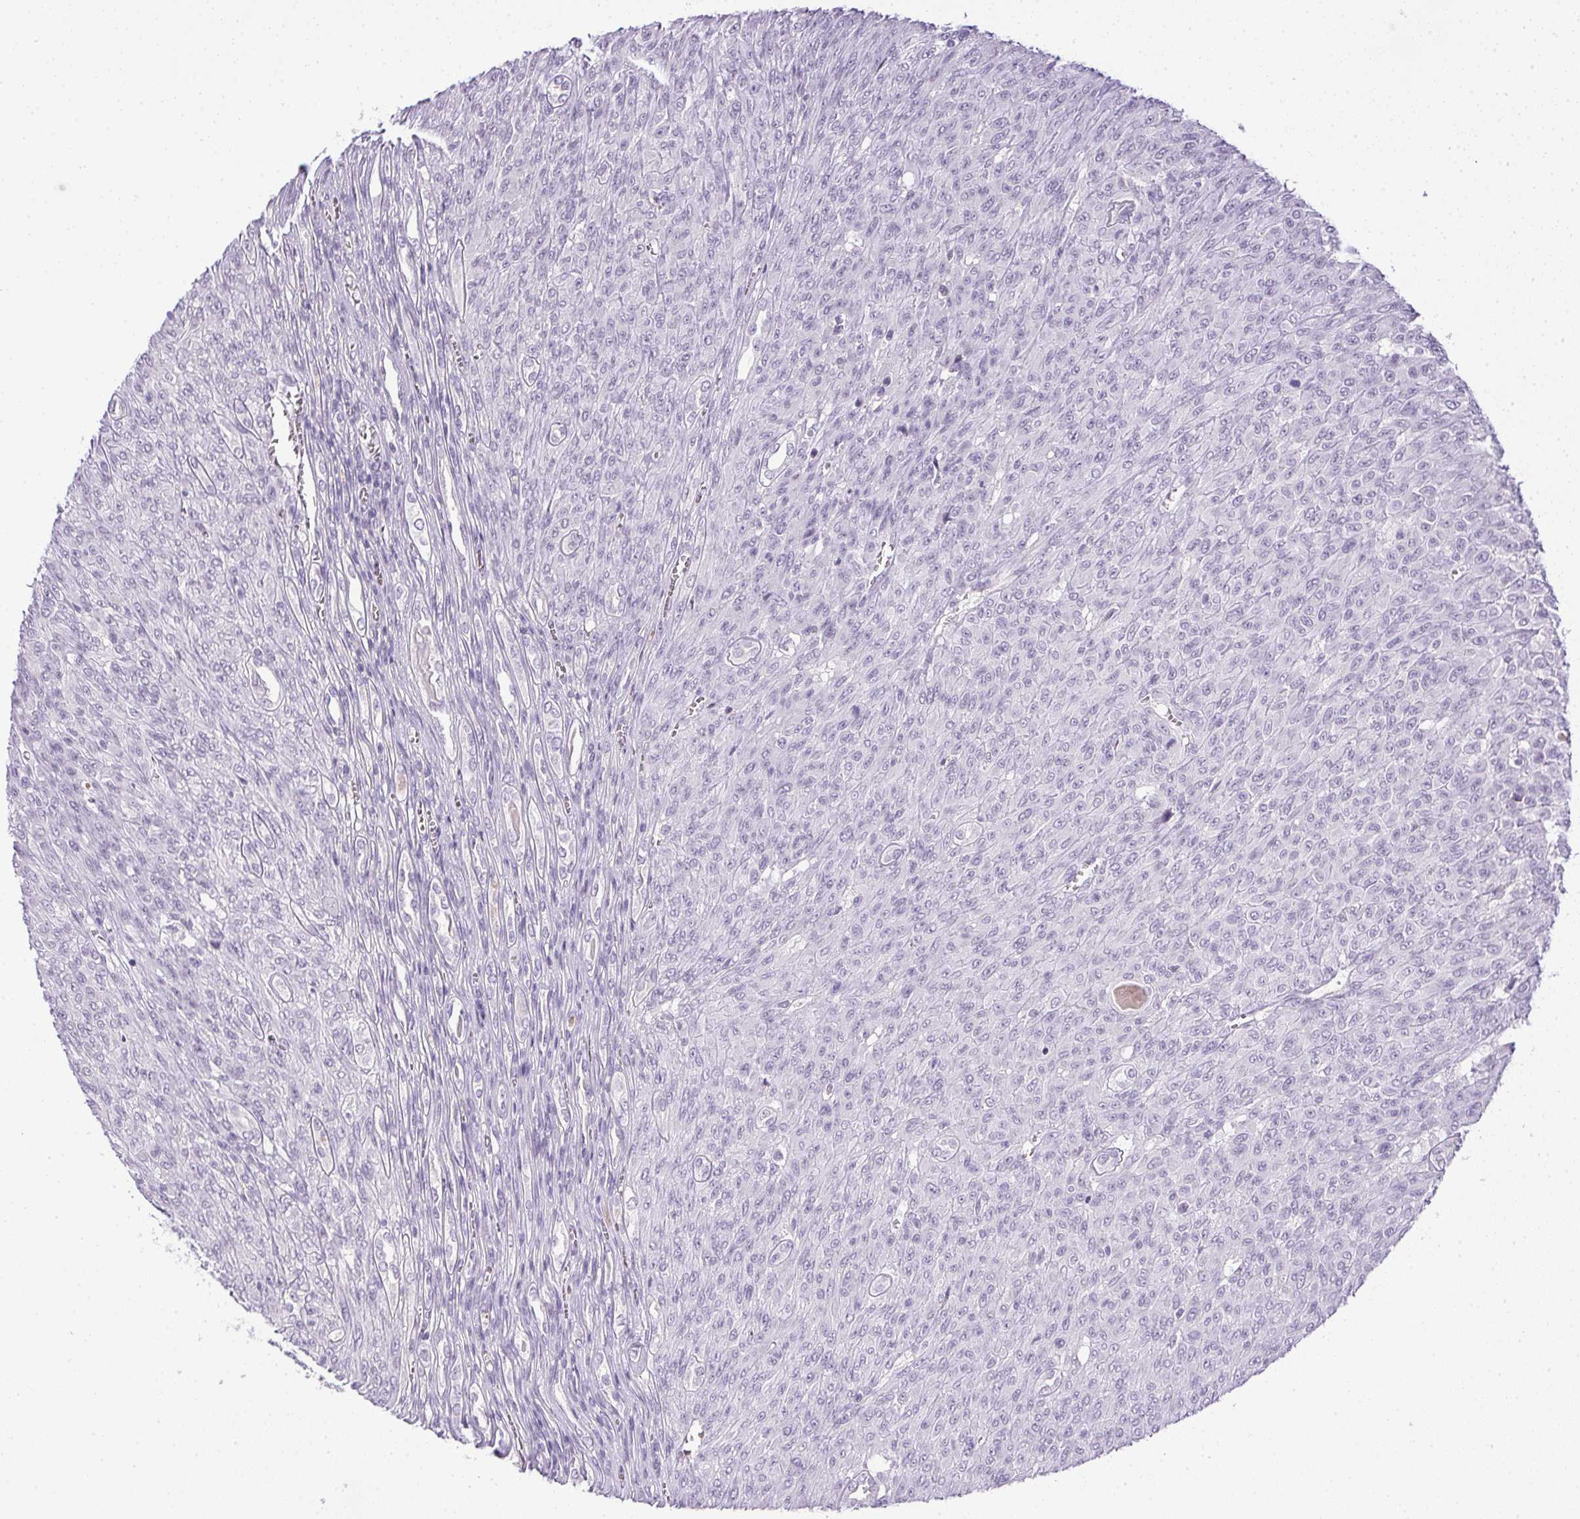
{"staining": {"intensity": "negative", "quantity": "none", "location": "none"}, "tissue": "renal cancer", "cell_type": "Tumor cells", "image_type": "cancer", "snomed": [{"axis": "morphology", "description": "Adenocarcinoma, NOS"}, {"axis": "topography", "description": "Kidney"}], "caption": "Immunohistochemistry of human renal adenocarcinoma shows no staining in tumor cells.", "gene": "PRL", "patient": {"sex": "male", "age": 58}}